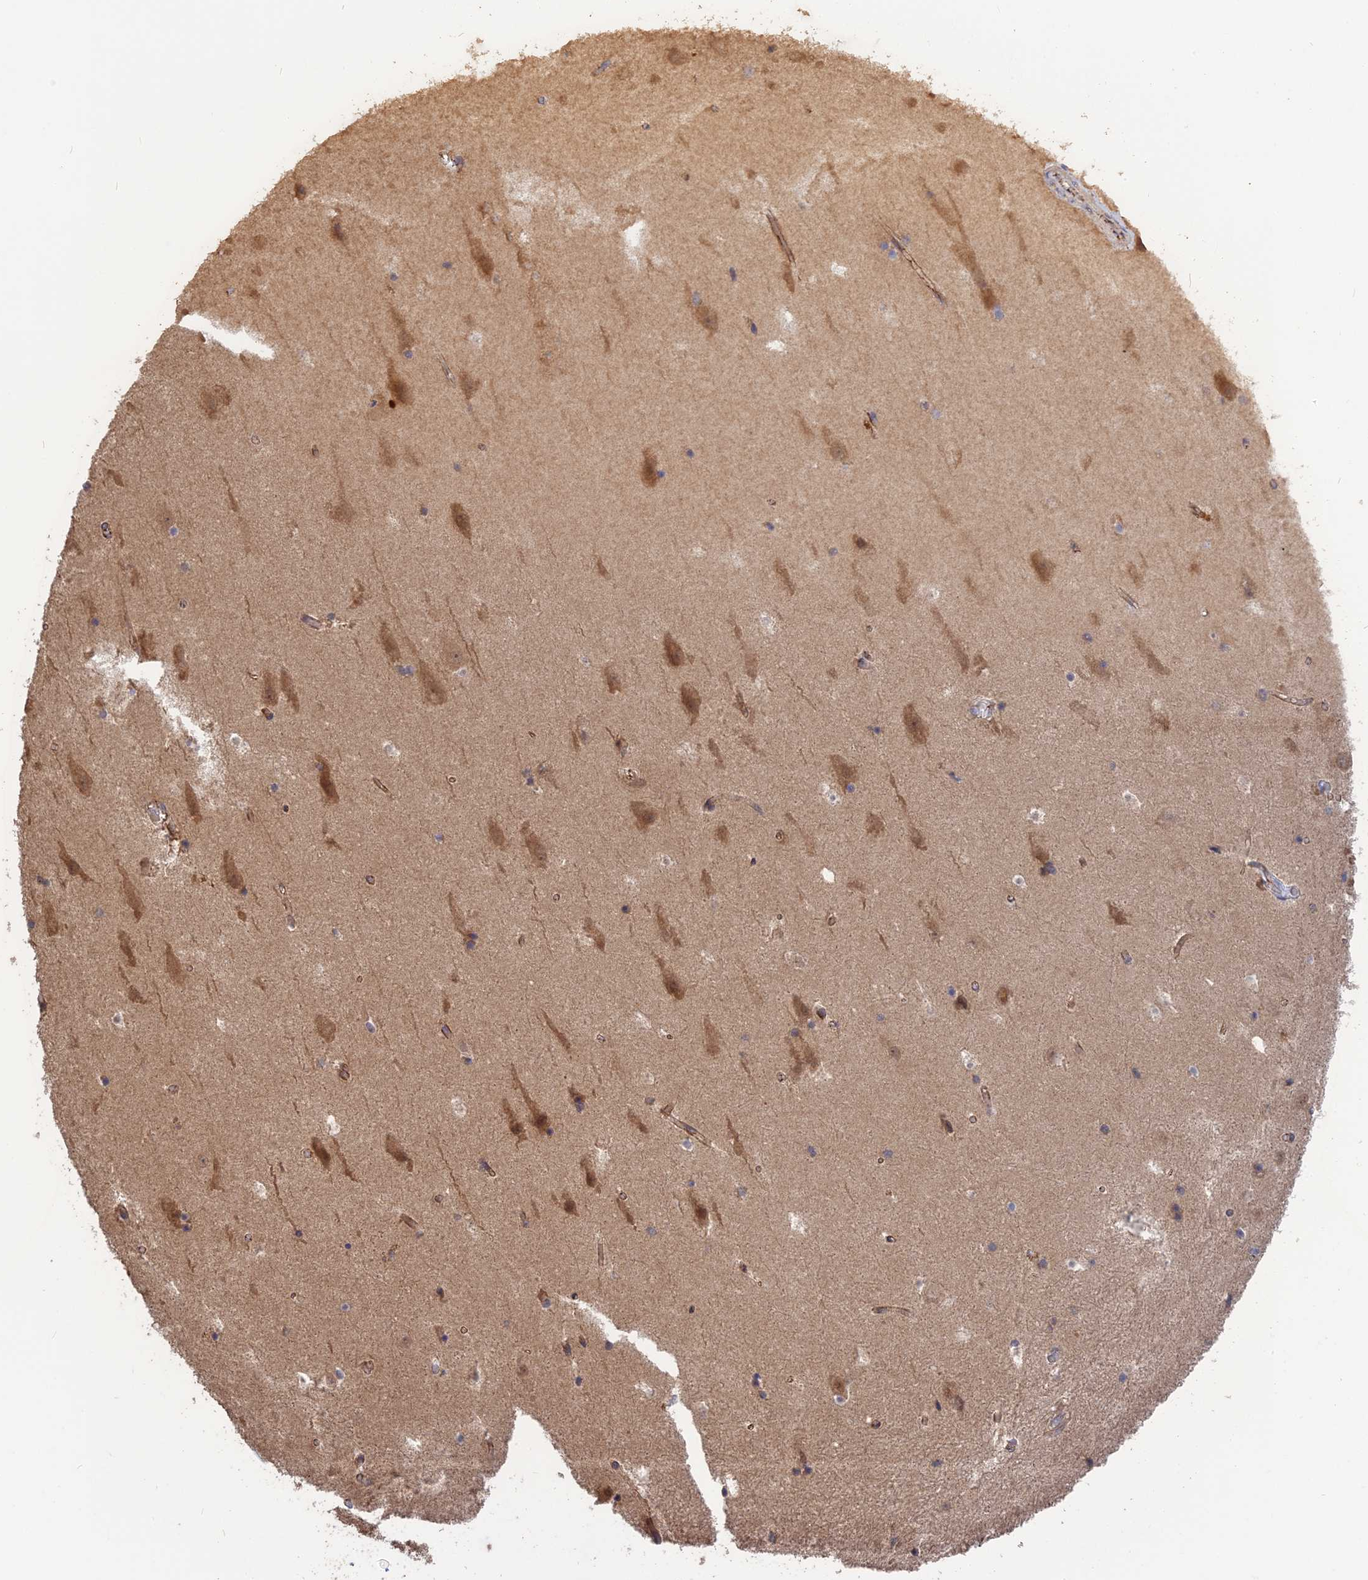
{"staining": {"intensity": "weak", "quantity": "<25%", "location": "cytoplasmic/membranous"}, "tissue": "hippocampus", "cell_type": "Glial cells", "image_type": "normal", "snomed": [{"axis": "morphology", "description": "Normal tissue, NOS"}, {"axis": "topography", "description": "Hippocampus"}], "caption": "IHC photomicrograph of normal hippocampus: human hippocampus stained with DAB (3,3'-diaminobenzidine) demonstrates no significant protein positivity in glial cells.", "gene": "ARHGAP40", "patient": {"sex": "female", "age": 52}}